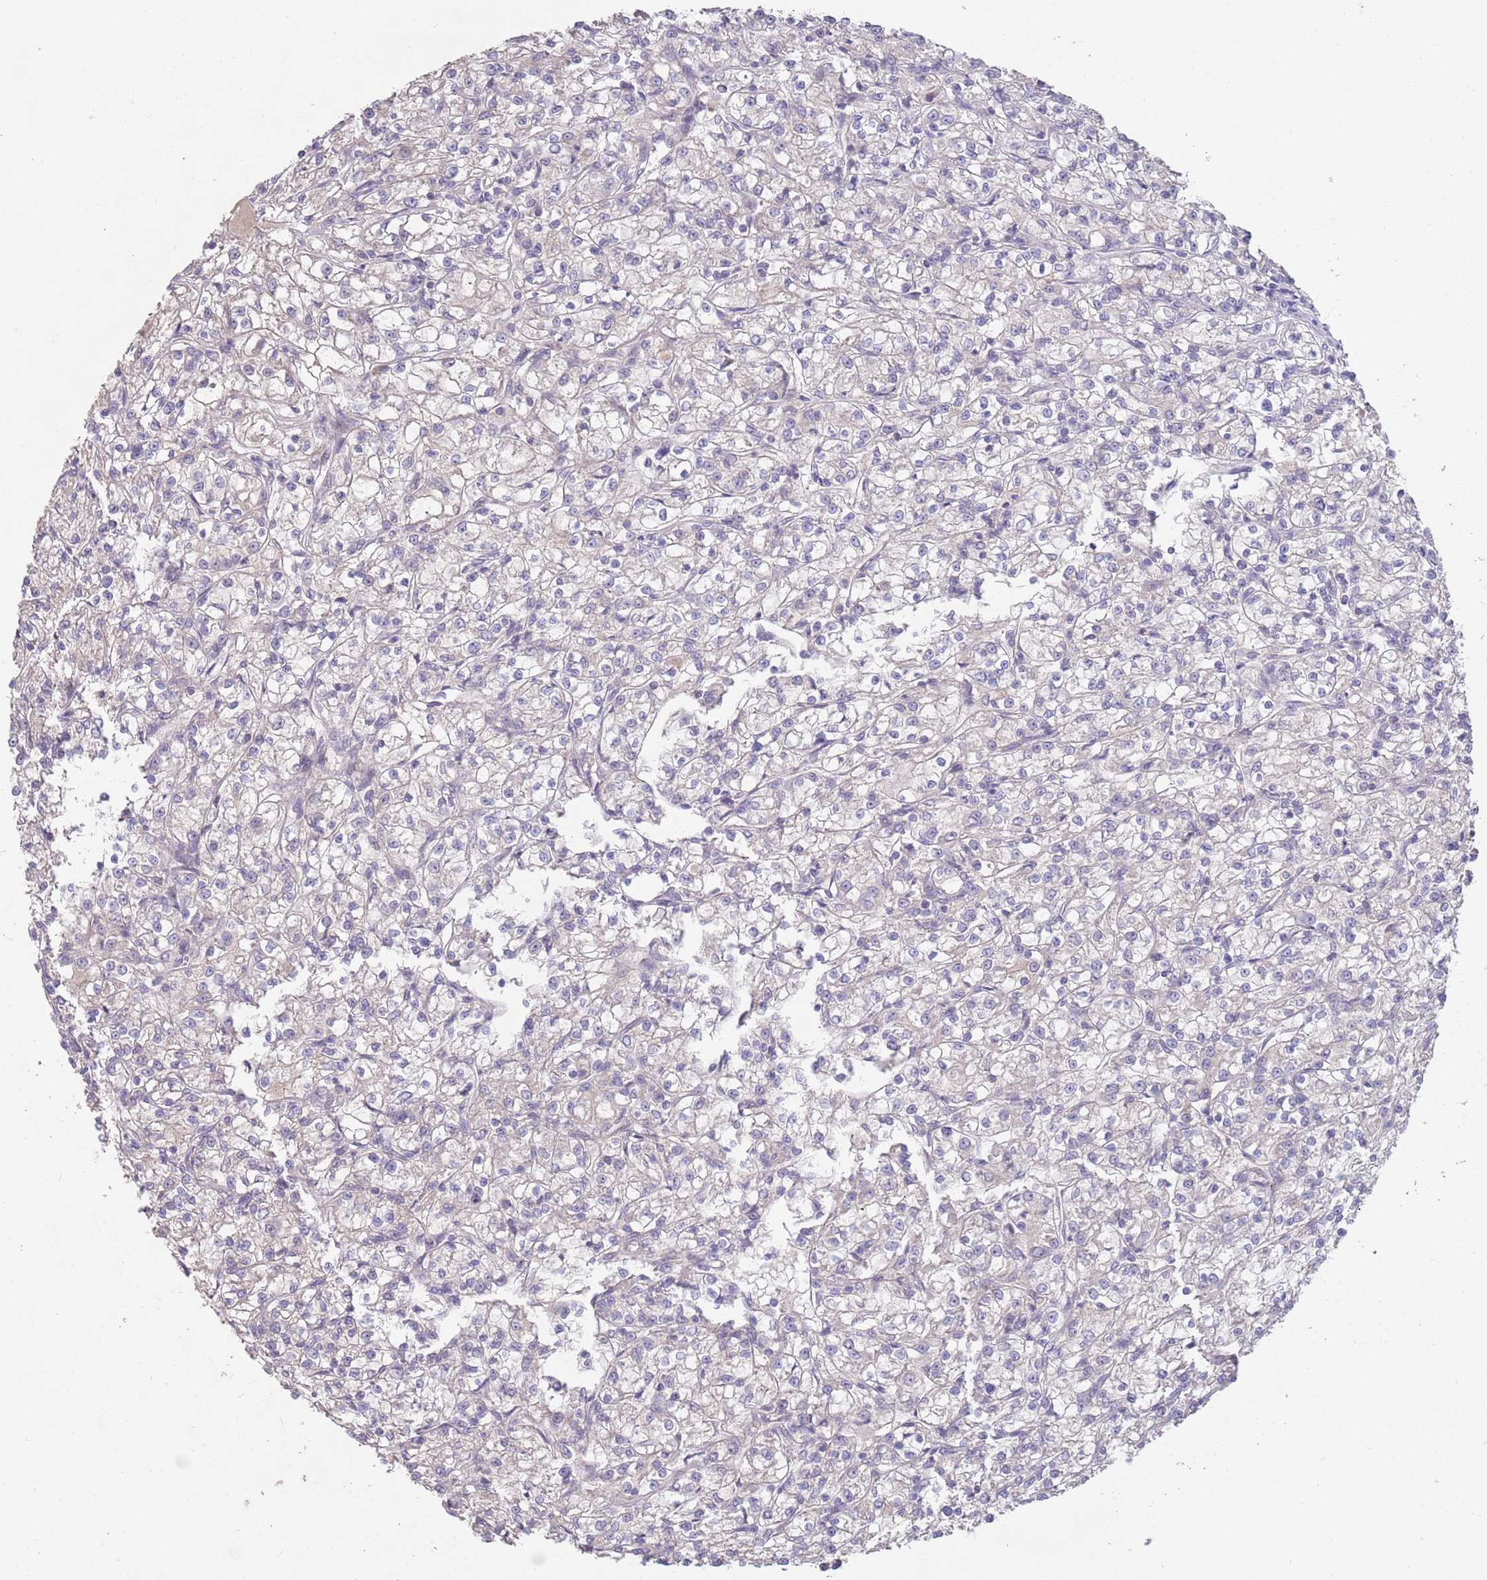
{"staining": {"intensity": "negative", "quantity": "none", "location": "none"}, "tissue": "renal cancer", "cell_type": "Tumor cells", "image_type": "cancer", "snomed": [{"axis": "morphology", "description": "Adenocarcinoma, NOS"}, {"axis": "topography", "description": "Kidney"}], "caption": "Immunohistochemistry (IHC) of renal cancer reveals no staining in tumor cells. (DAB (3,3'-diaminobenzidine) immunohistochemistry, high magnification).", "gene": "MEI1", "patient": {"sex": "female", "age": 59}}